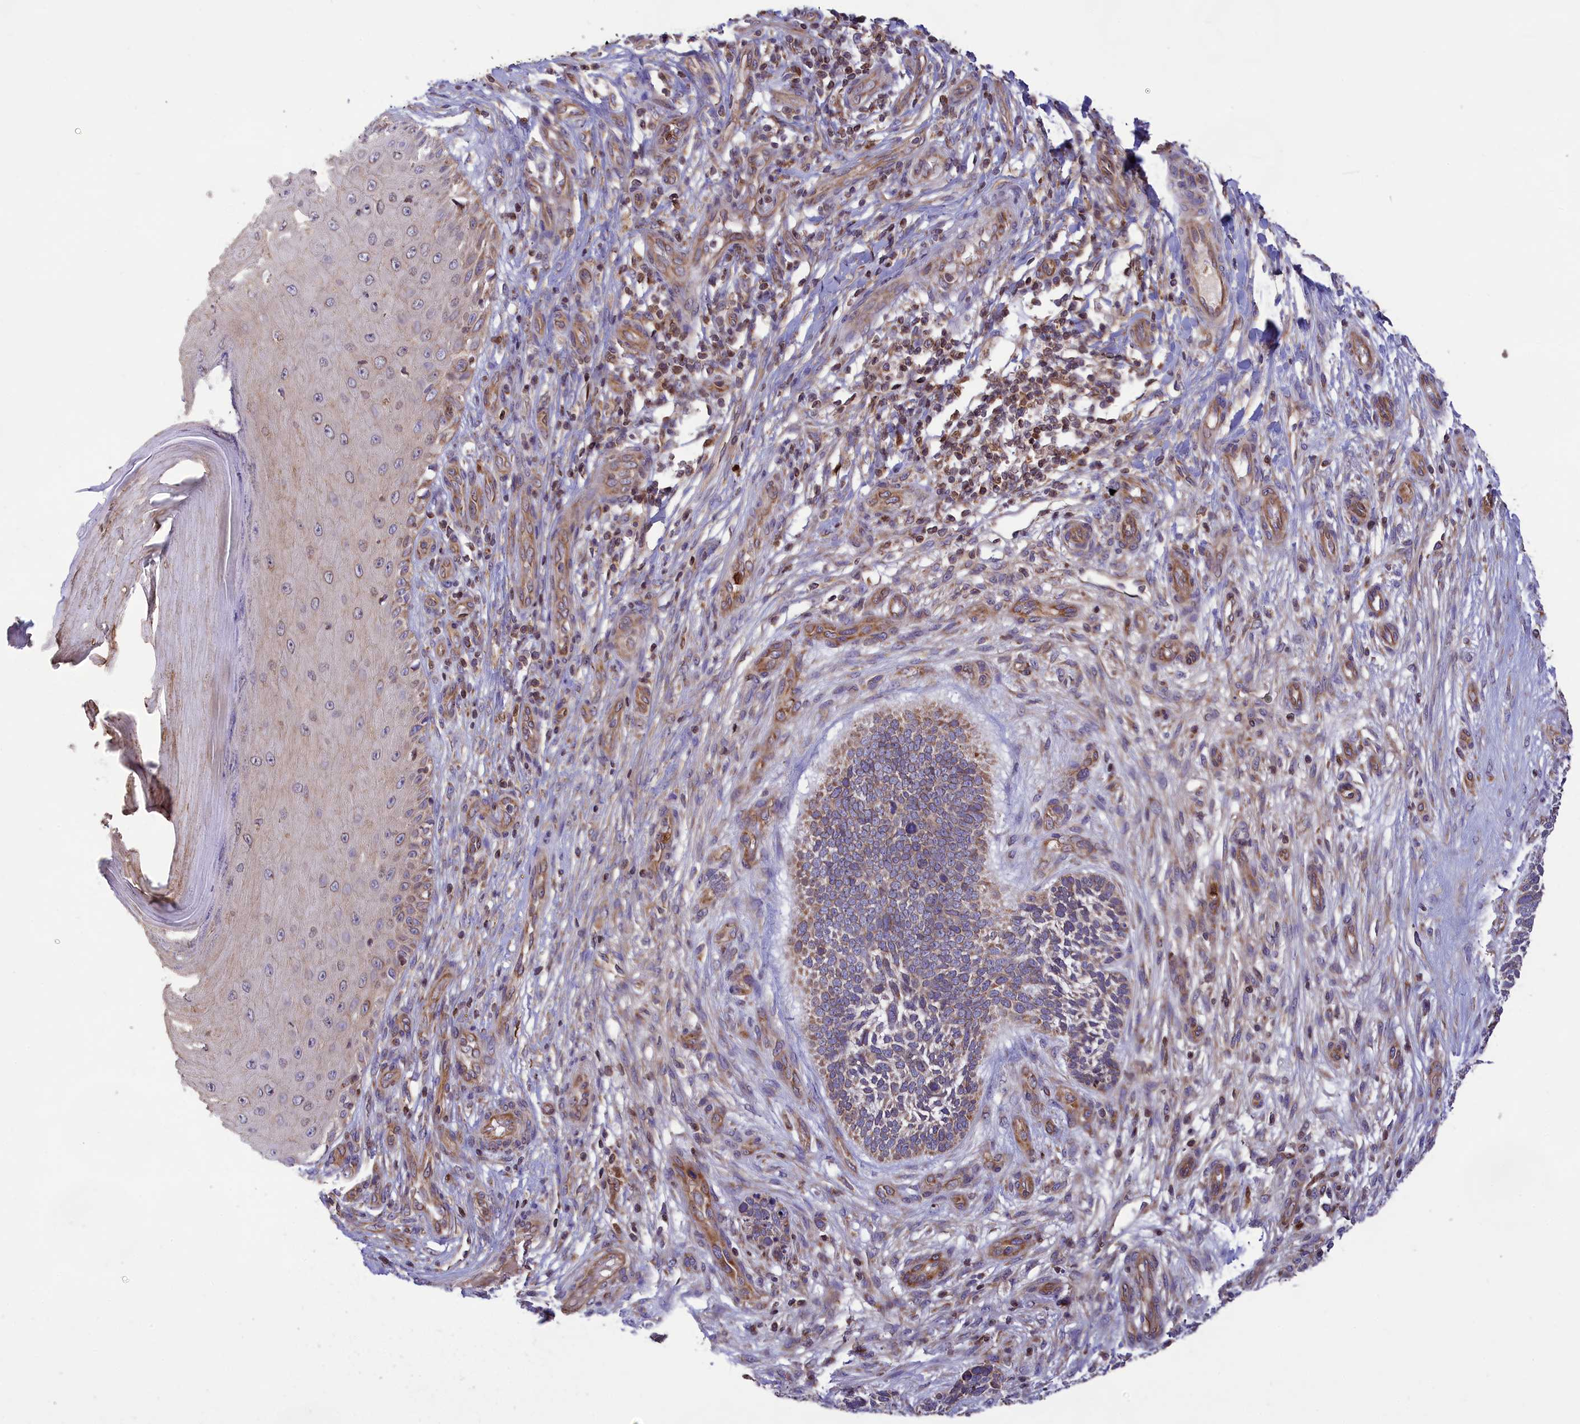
{"staining": {"intensity": "weak", "quantity": "<25%", "location": "cytoplasmic/membranous"}, "tissue": "skin cancer", "cell_type": "Tumor cells", "image_type": "cancer", "snomed": [{"axis": "morphology", "description": "Basal cell carcinoma"}, {"axis": "topography", "description": "Skin"}], "caption": "Tumor cells show no significant expression in skin cancer (basal cell carcinoma).", "gene": "PKHD1L1", "patient": {"sex": "male", "age": 88}}